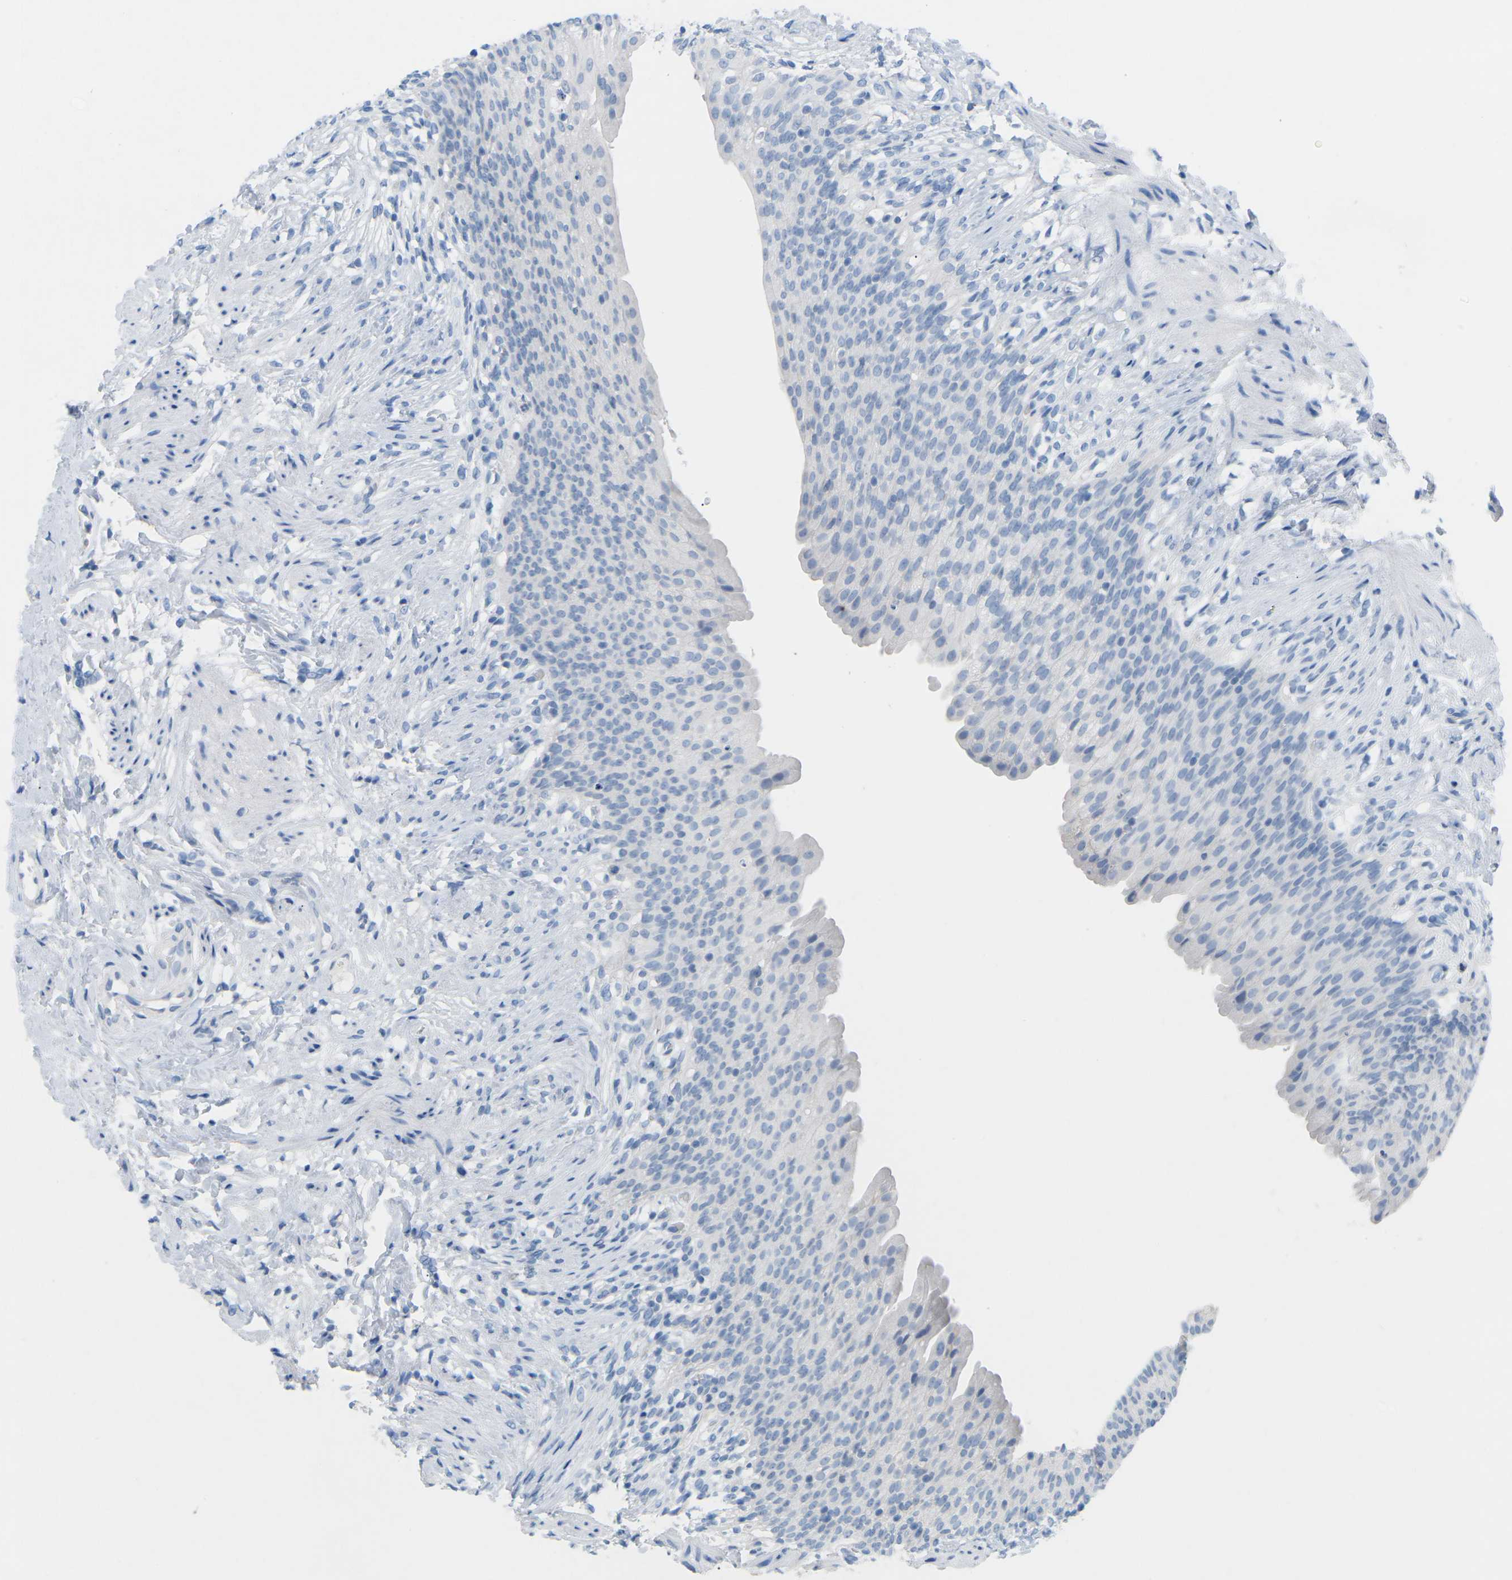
{"staining": {"intensity": "negative", "quantity": "none", "location": "none"}, "tissue": "urinary bladder", "cell_type": "Urothelial cells", "image_type": "normal", "snomed": [{"axis": "morphology", "description": "Normal tissue, NOS"}, {"axis": "topography", "description": "Urinary bladder"}], "caption": "High power microscopy image of an immunohistochemistry histopathology image of unremarkable urinary bladder, revealing no significant expression in urothelial cells. (DAB immunohistochemistry (IHC) with hematoxylin counter stain).", "gene": "HBG2", "patient": {"sex": "female", "age": 79}}